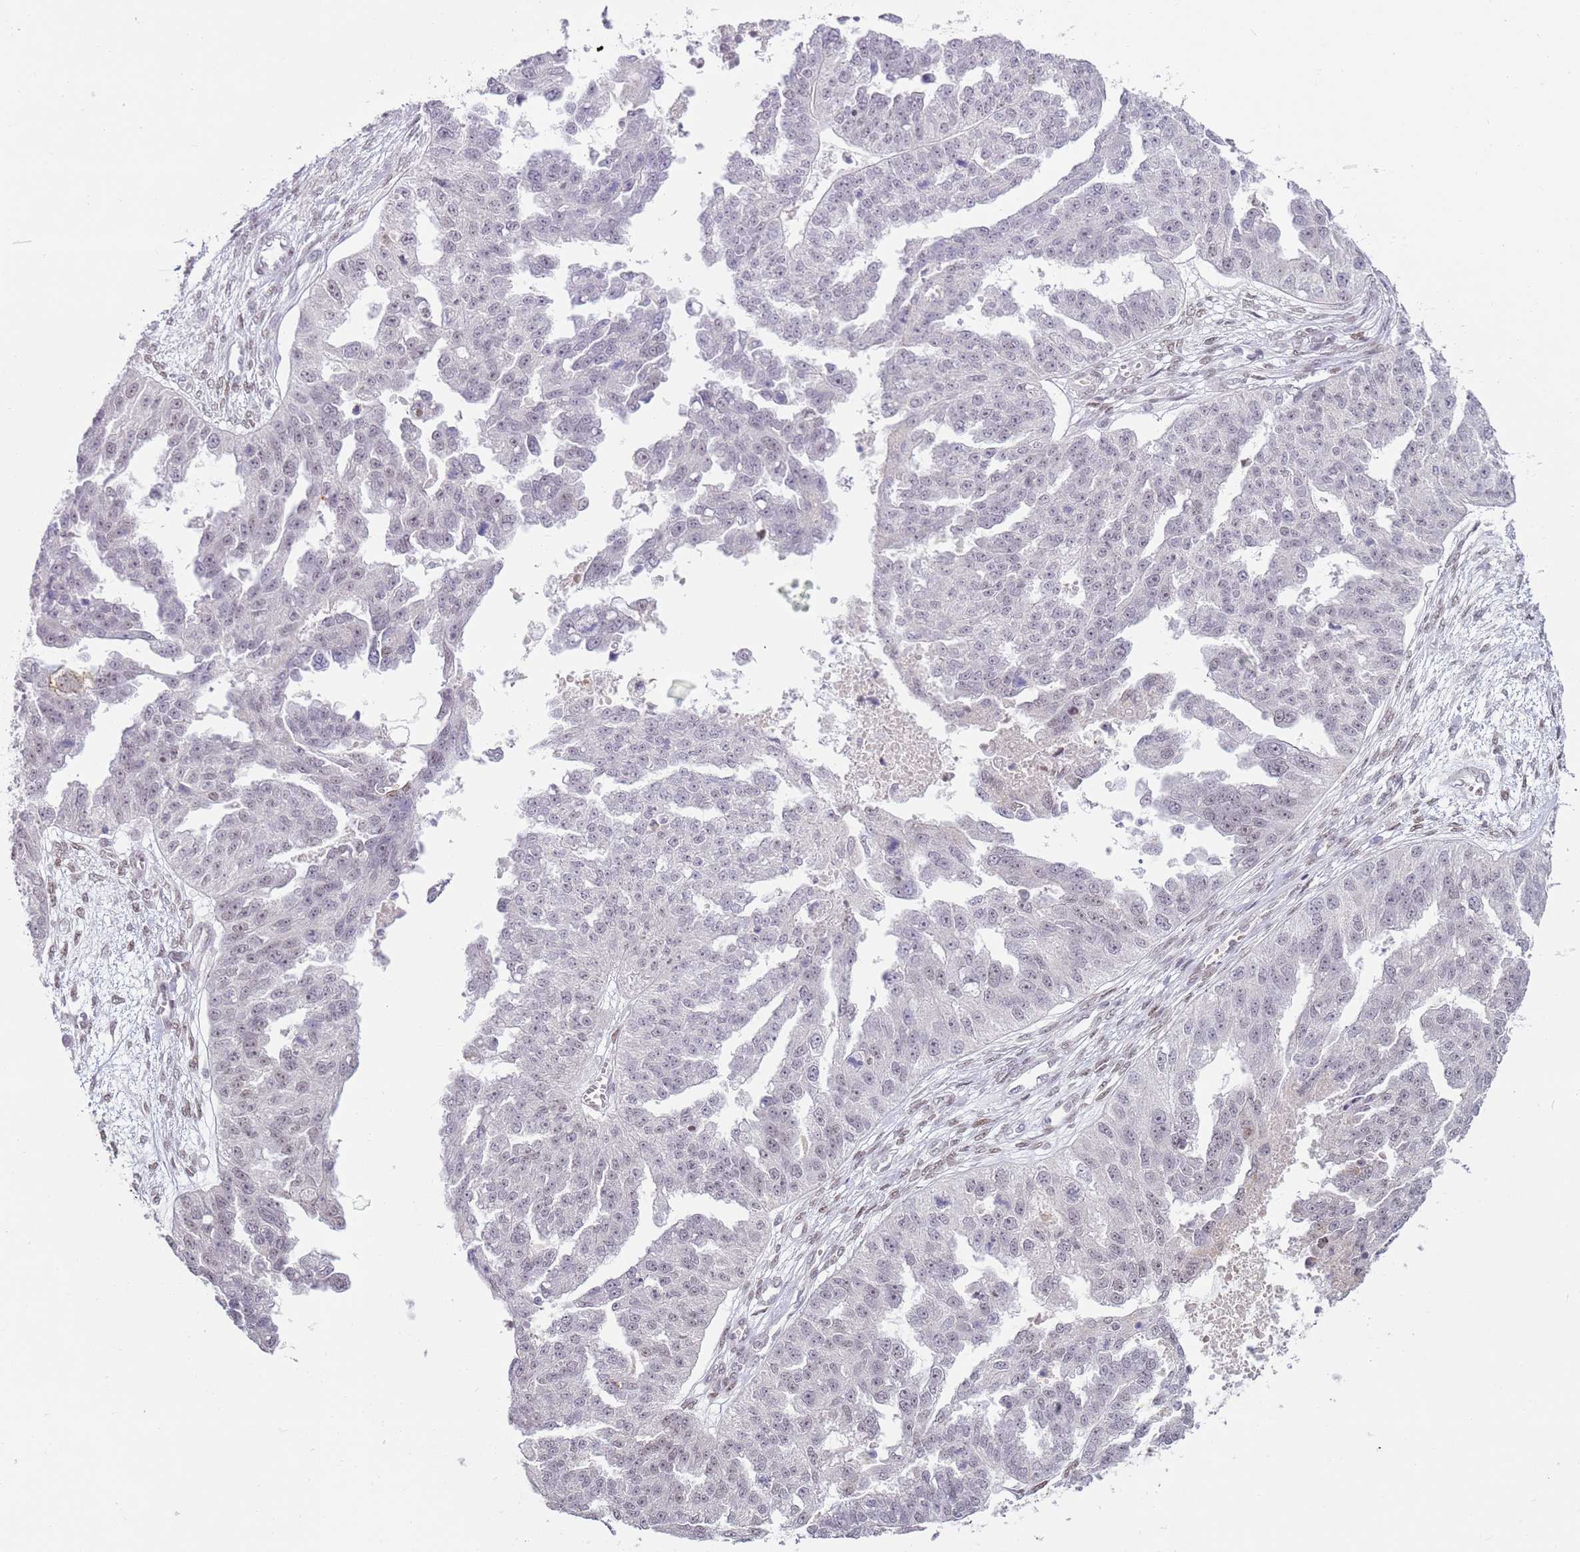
{"staining": {"intensity": "negative", "quantity": "none", "location": "none"}, "tissue": "ovarian cancer", "cell_type": "Tumor cells", "image_type": "cancer", "snomed": [{"axis": "morphology", "description": "Cystadenocarcinoma, serous, NOS"}, {"axis": "topography", "description": "Ovary"}], "caption": "Tumor cells show no significant protein expression in ovarian cancer. The staining was performed using DAB (3,3'-diaminobenzidine) to visualize the protein expression in brown, while the nuclei were stained in blue with hematoxylin (Magnification: 20x).", "gene": "PHC2", "patient": {"sex": "female", "age": 58}}